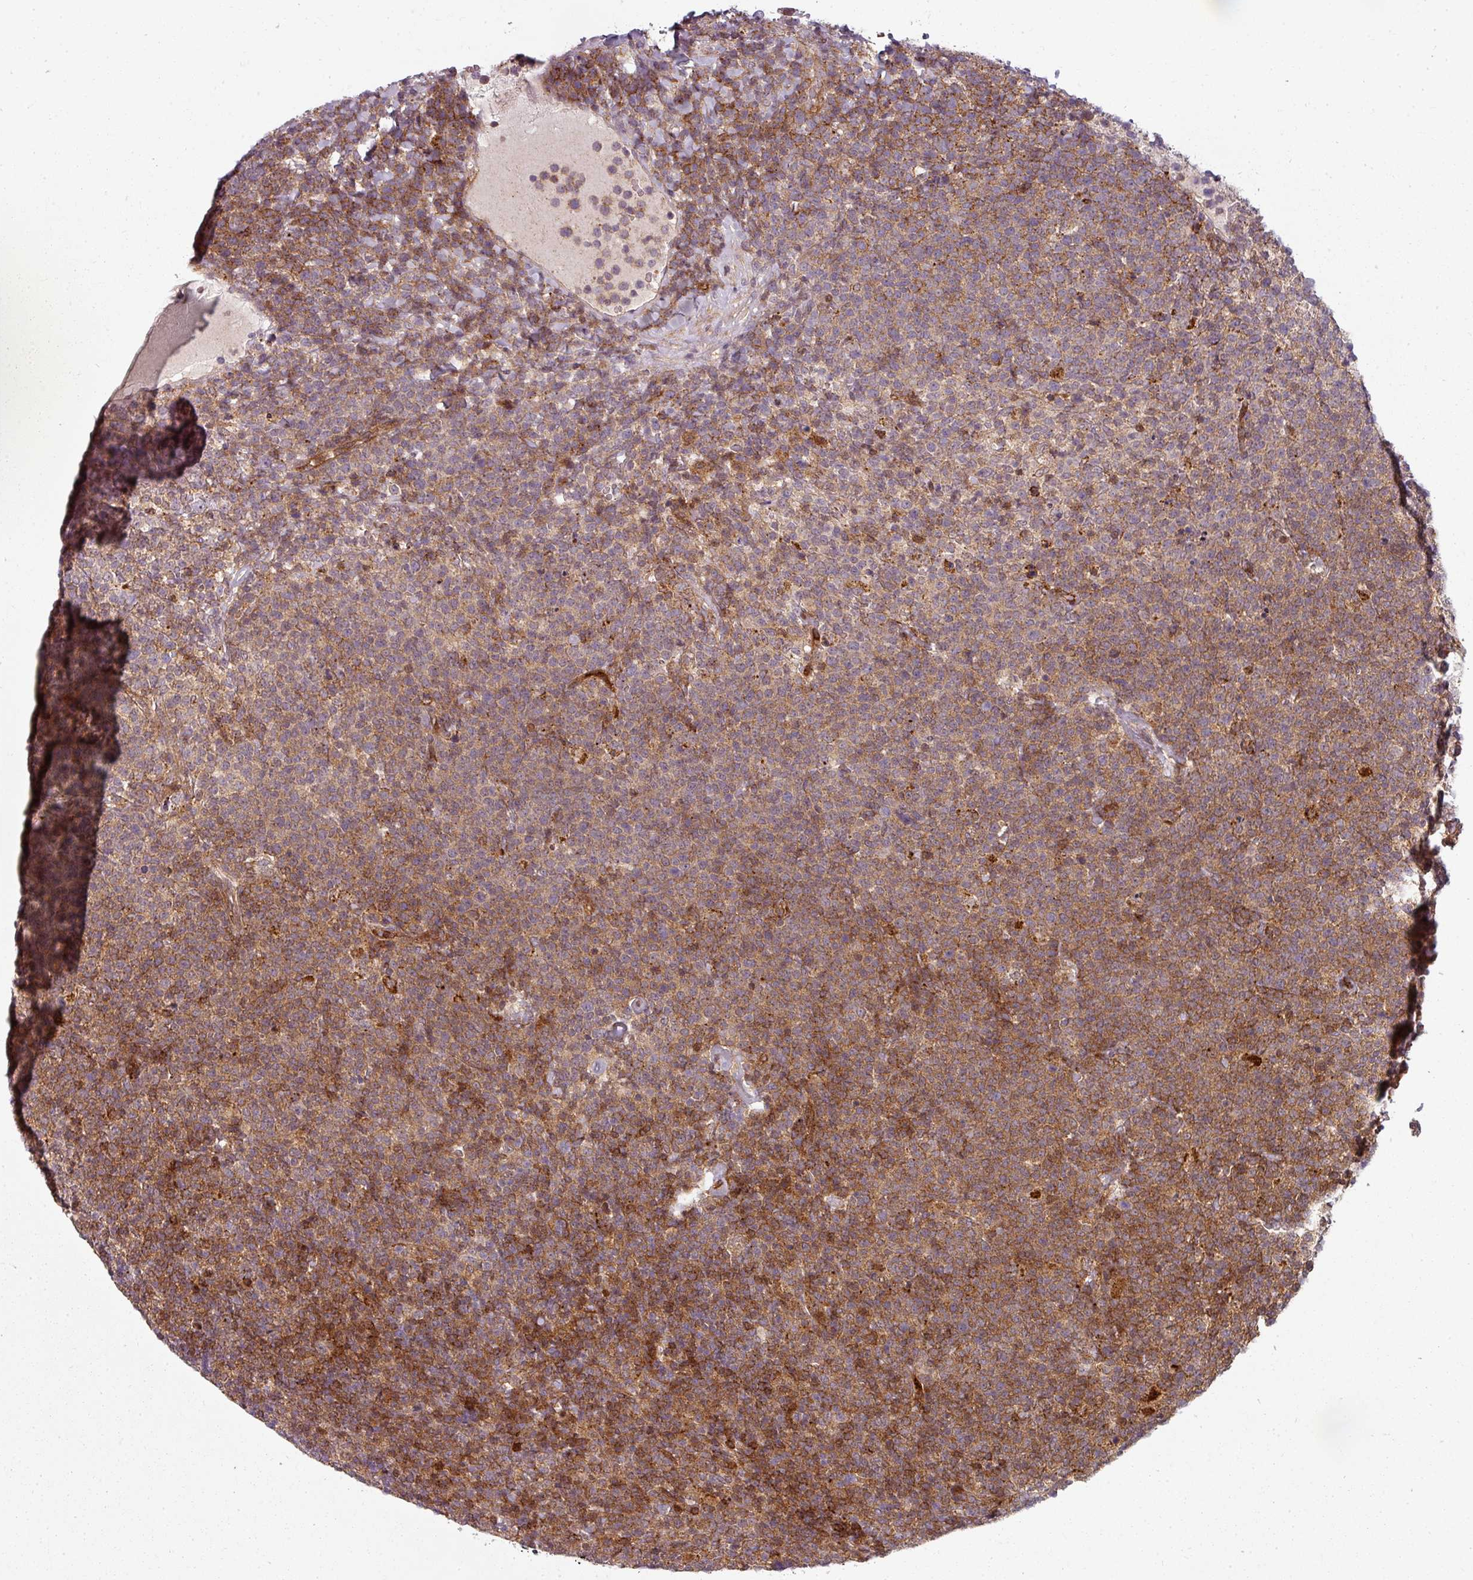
{"staining": {"intensity": "moderate", "quantity": ">75%", "location": "cytoplasmic/membranous"}, "tissue": "lymphoma", "cell_type": "Tumor cells", "image_type": "cancer", "snomed": [{"axis": "morphology", "description": "Malignant lymphoma, non-Hodgkin's type, High grade"}, {"axis": "topography", "description": "Lymph node"}], "caption": "High-grade malignant lymphoma, non-Hodgkin's type stained for a protein (brown) shows moderate cytoplasmic/membranous positive expression in approximately >75% of tumor cells.", "gene": "CLIC1", "patient": {"sex": "male", "age": 61}}